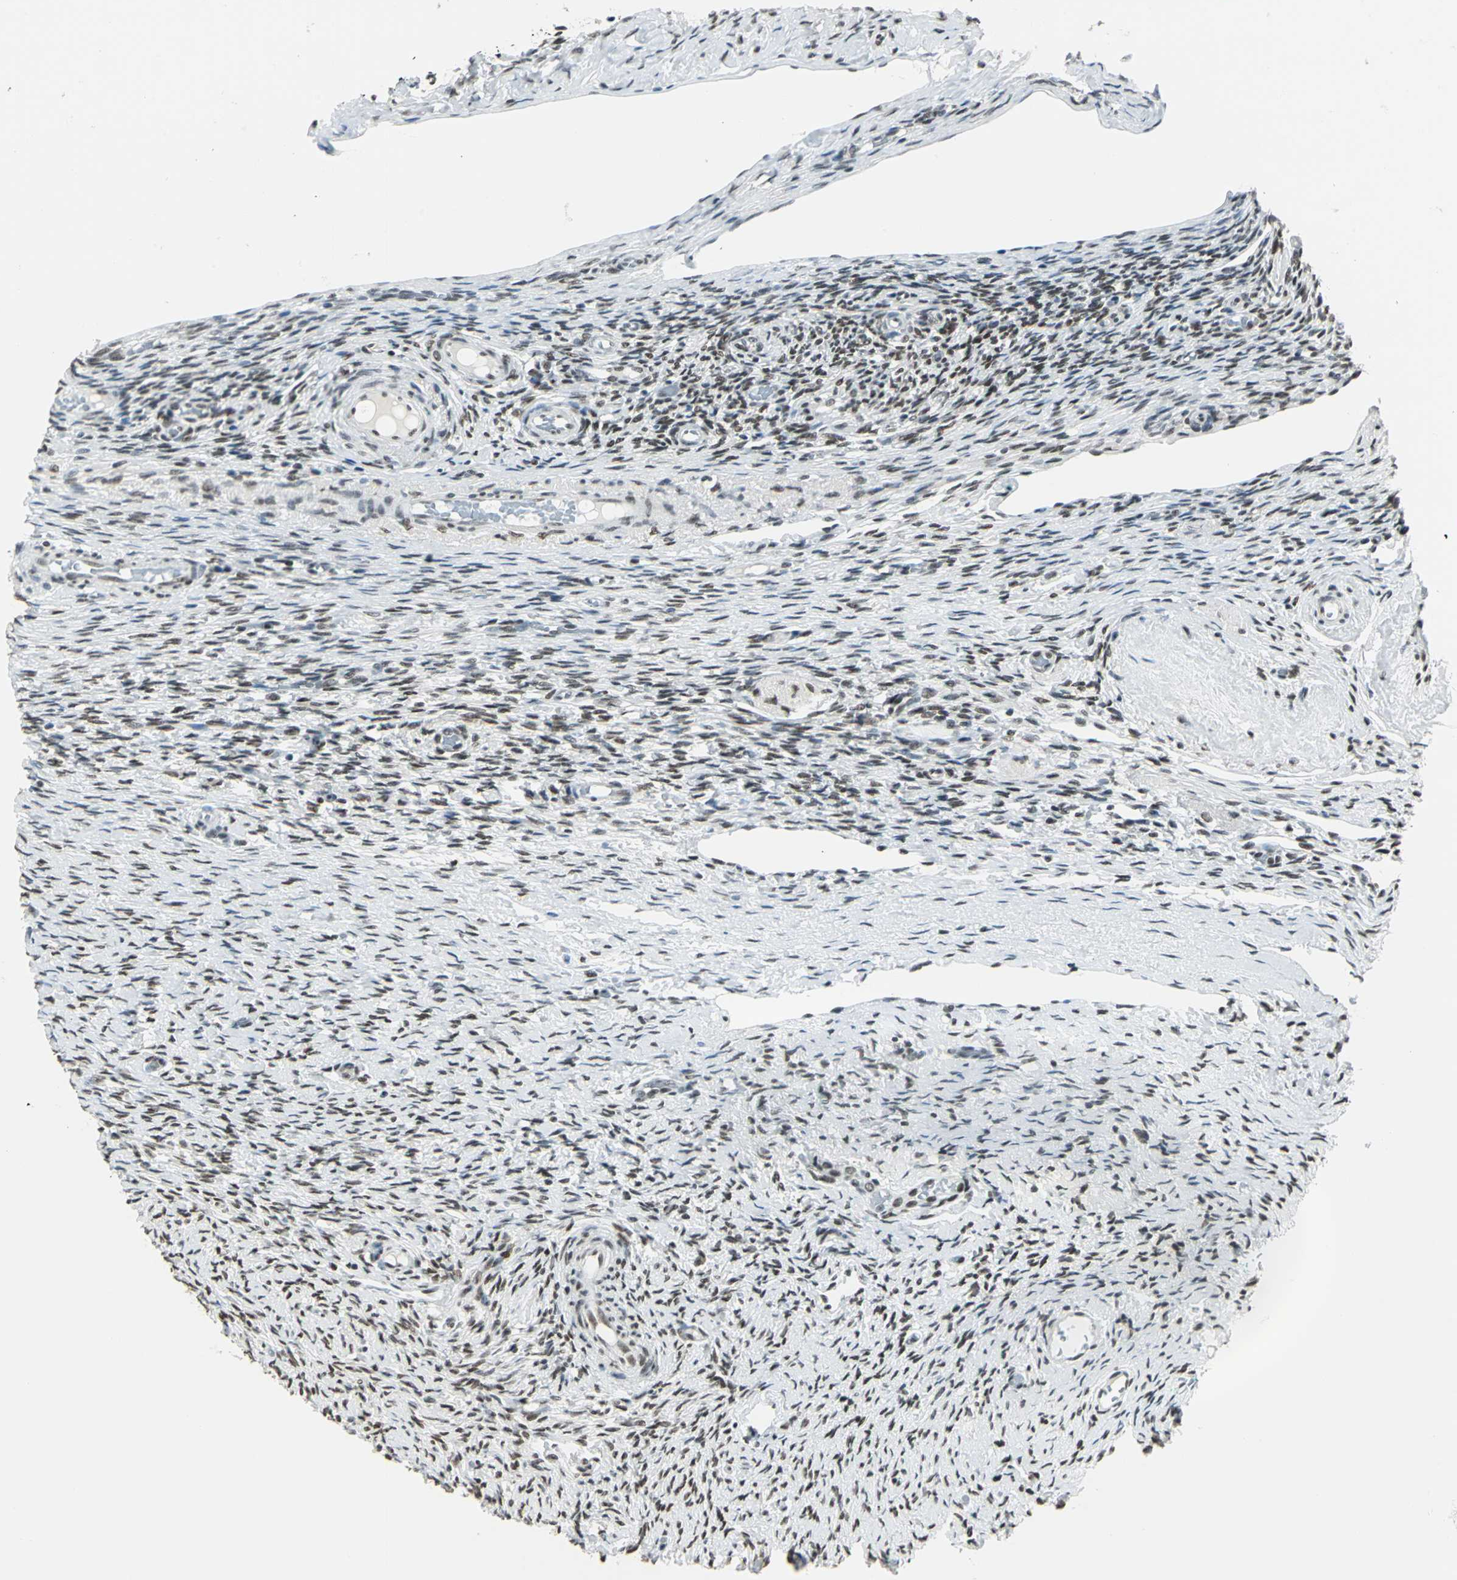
{"staining": {"intensity": "moderate", "quantity": ">75%", "location": "nuclear"}, "tissue": "ovary", "cell_type": "Ovarian stroma cells", "image_type": "normal", "snomed": [{"axis": "morphology", "description": "Normal tissue, NOS"}, {"axis": "topography", "description": "Ovary"}], "caption": "Immunohistochemical staining of benign ovary demonstrates >75% levels of moderate nuclear protein staining in approximately >75% of ovarian stroma cells.", "gene": "ADNP", "patient": {"sex": "female", "age": 60}}